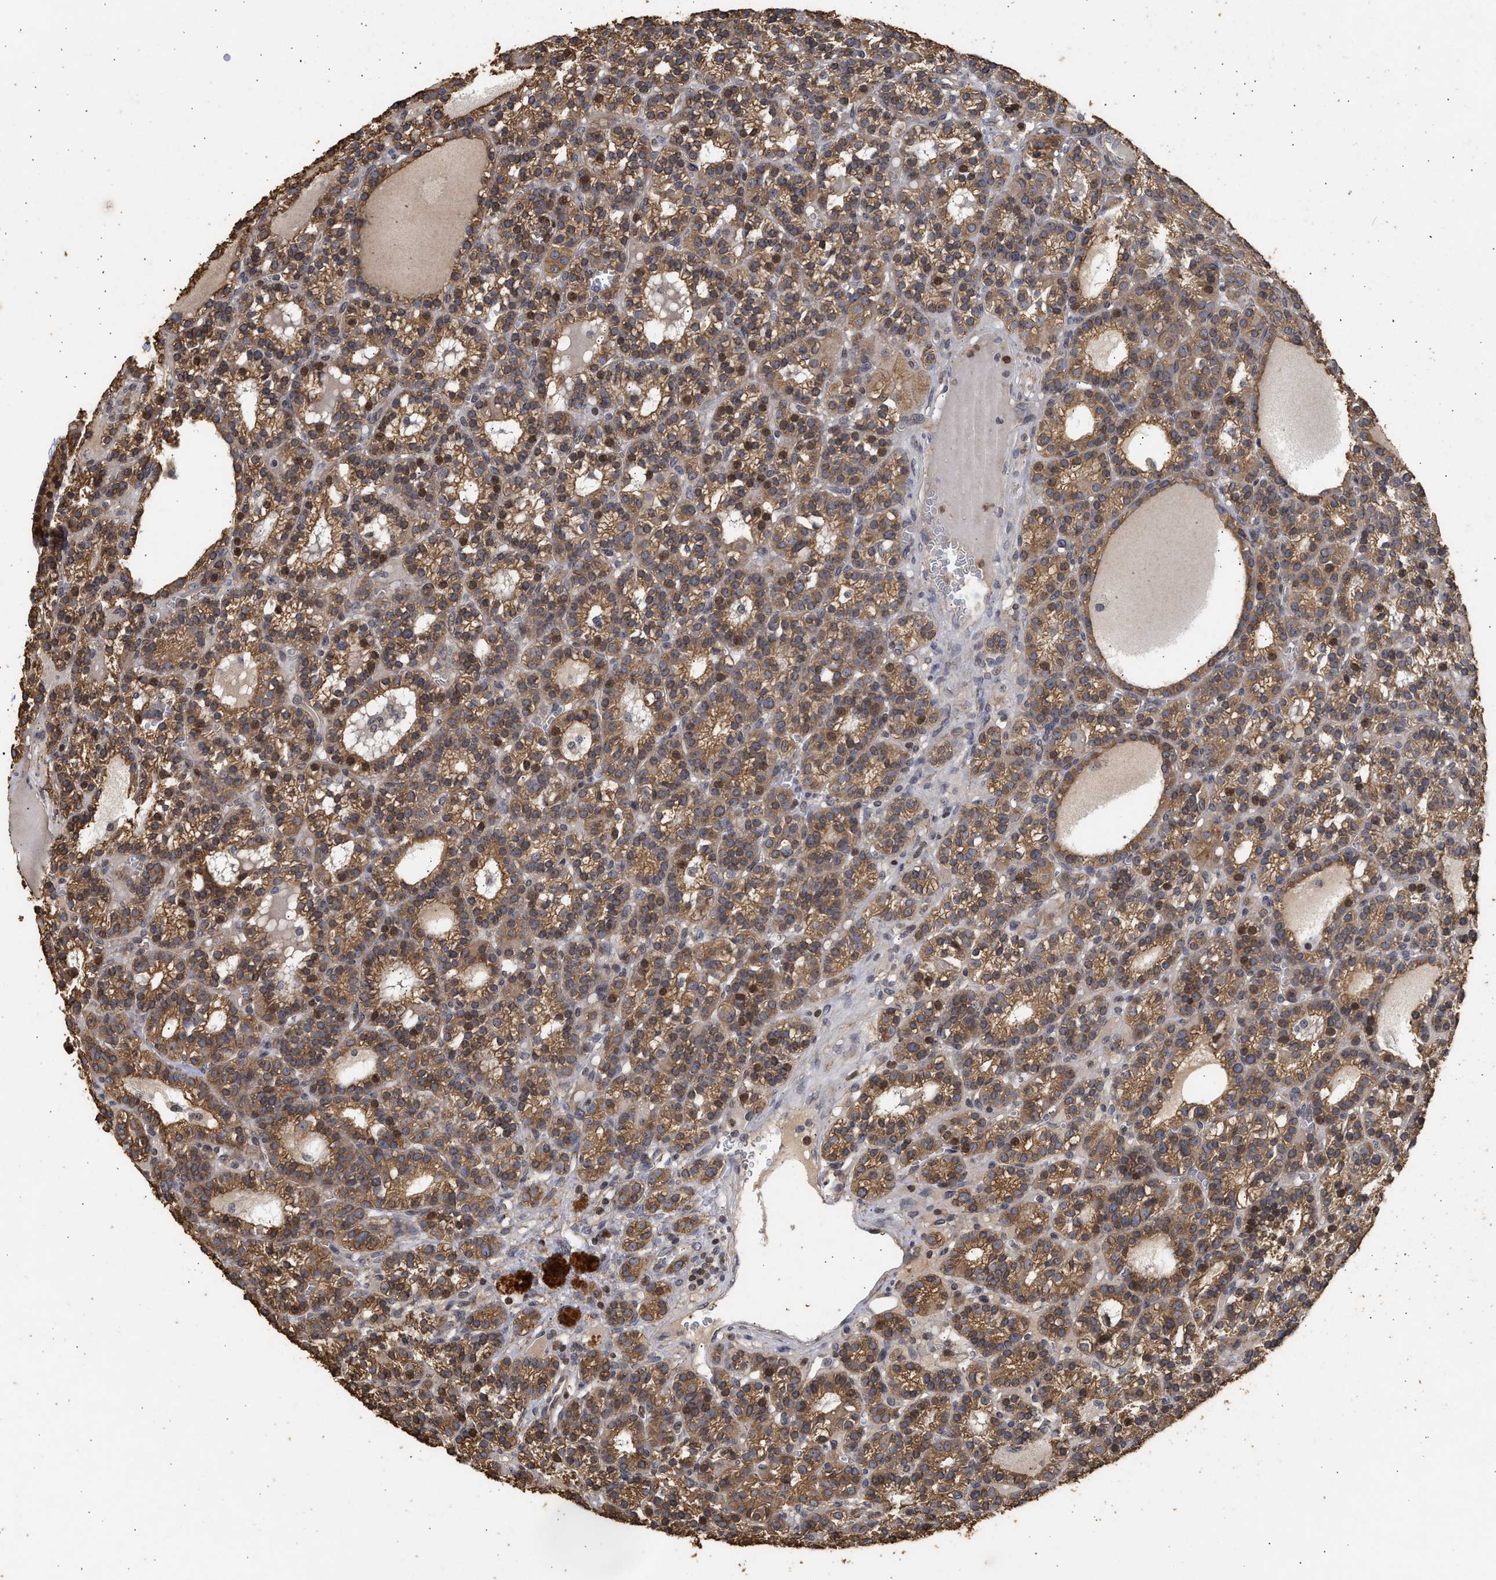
{"staining": {"intensity": "moderate", "quantity": ">75%", "location": "cytoplasmic/membranous,nuclear"}, "tissue": "parathyroid gland", "cell_type": "Glandular cells", "image_type": "normal", "snomed": [{"axis": "morphology", "description": "Normal tissue, NOS"}, {"axis": "morphology", "description": "Adenoma, NOS"}, {"axis": "topography", "description": "Parathyroid gland"}], "caption": "Protein expression analysis of normal parathyroid gland shows moderate cytoplasmic/membranous,nuclear expression in approximately >75% of glandular cells.", "gene": "ENSG00000142539", "patient": {"sex": "female", "age": 58}}